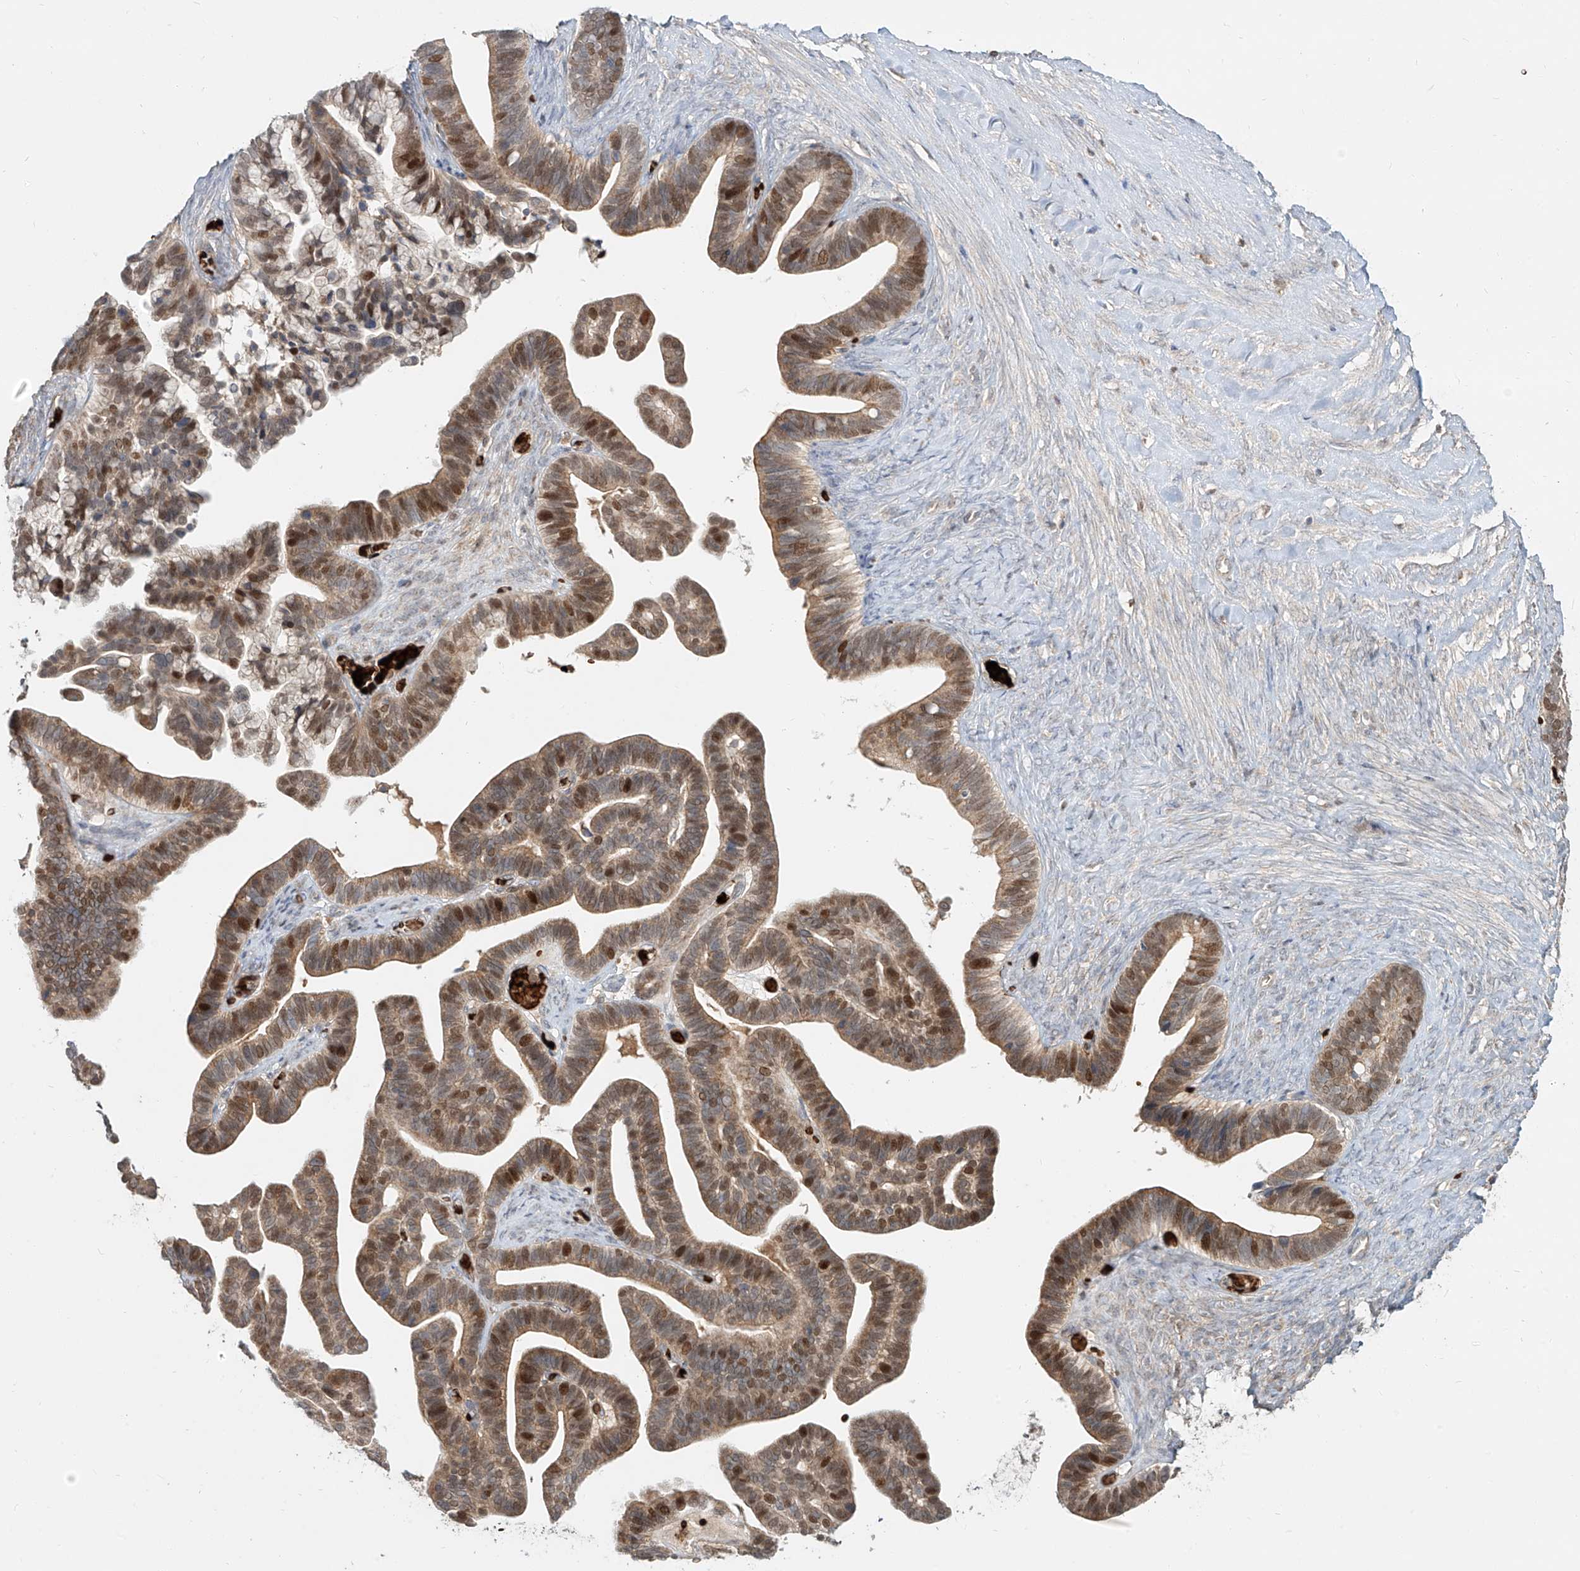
{"staining": {"intensity": "moderate", "quantity": ">75%", "location": "cytoplasmic/membranous,nuclear"}, "tissue": "ovarian cancer", "cell_type": "Tumor cells", "image_type": "cancer", "snomed": [{"axis": "morphology", "description": "Cystadenocarcinoma, serous, NOS"}, {"axis": "topography", "description": "Ovary"}], "caption": "Immunohistochemical staining of human ovarian cancer reveals moderate cytoplasmic/membranous and nuclear protein positivity in about >75% of tumor cells.", "gene": "FGD2", "patient": {"sex": "female", "age": 56}}